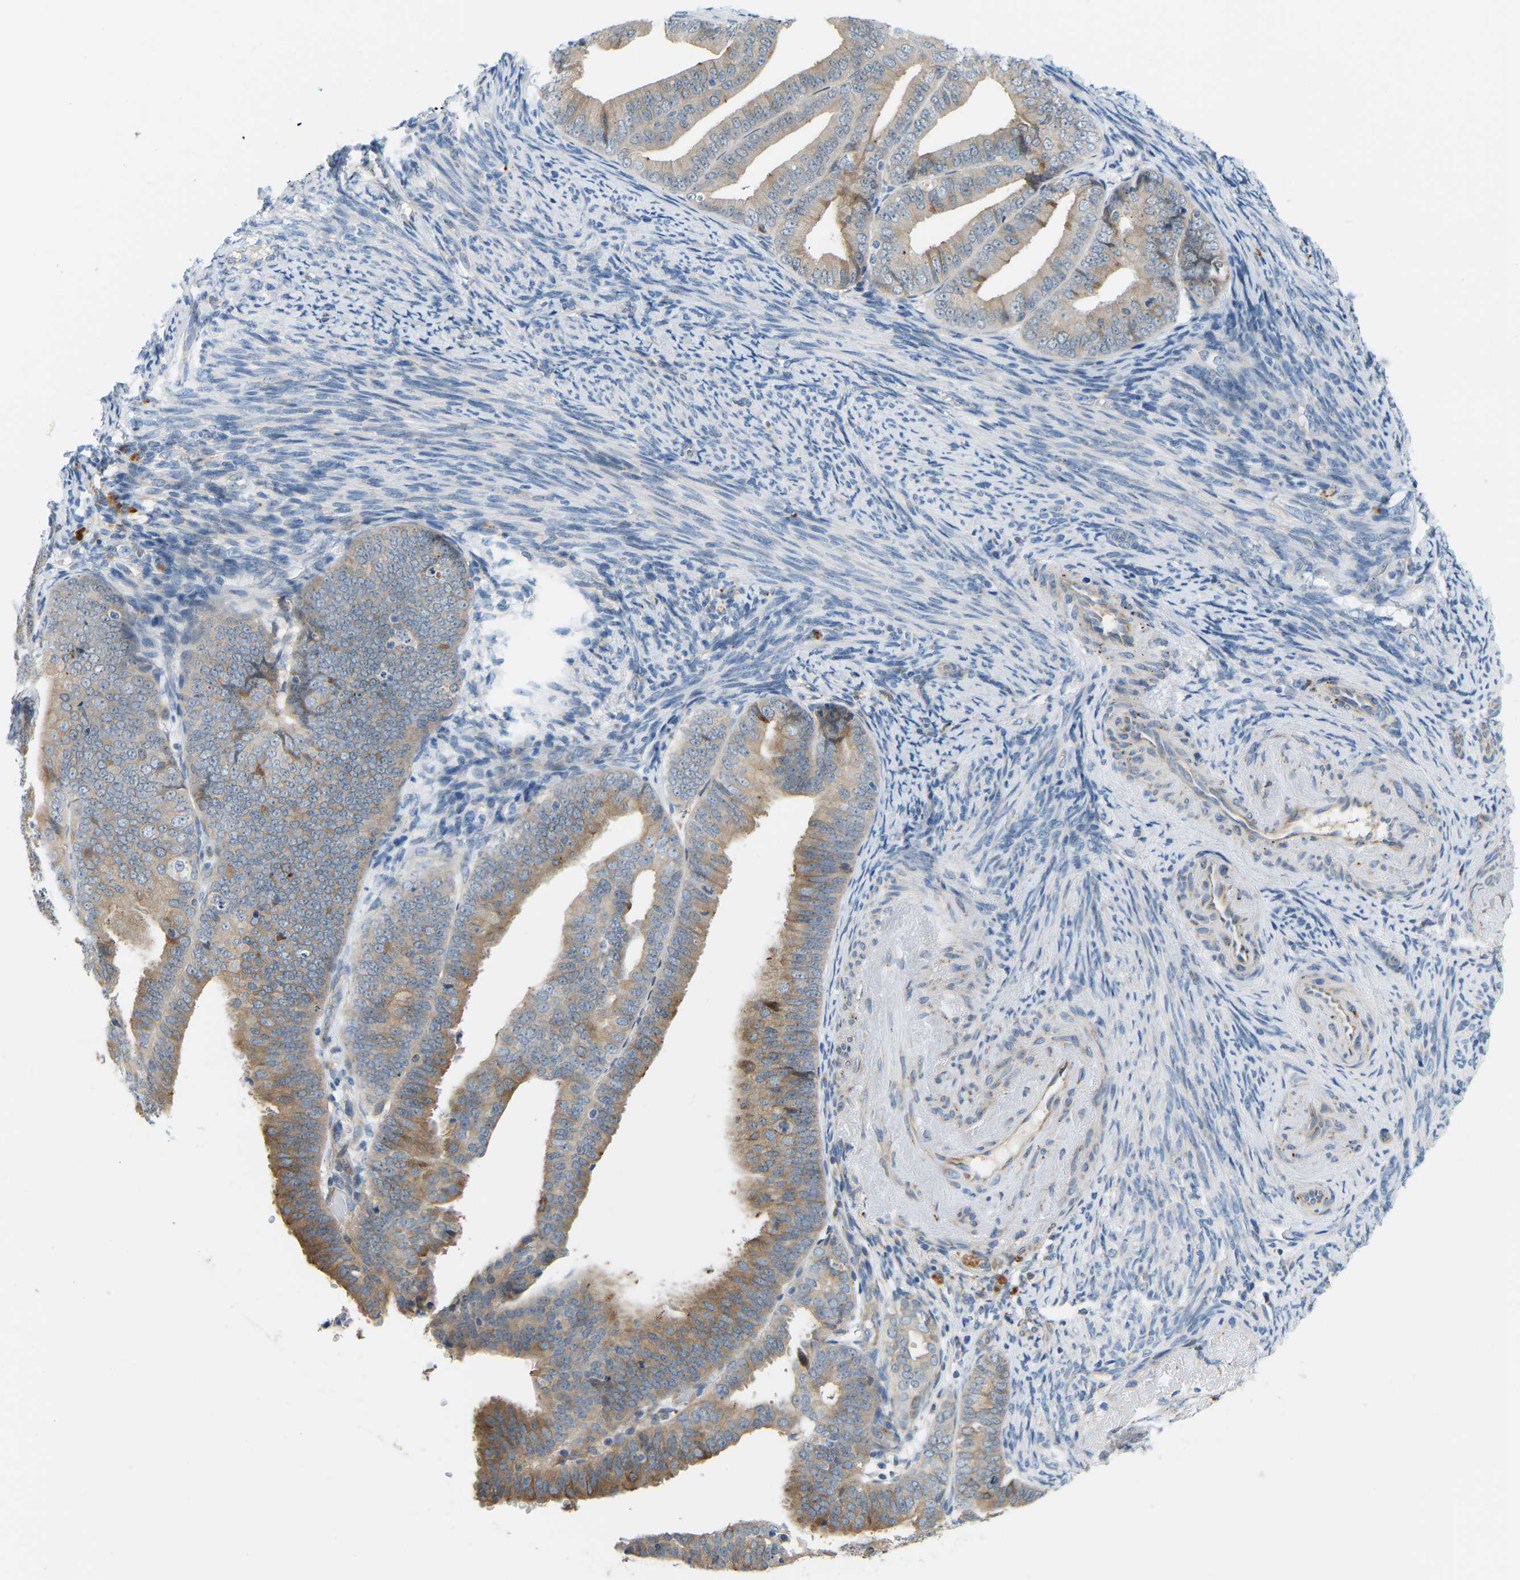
{"staining": {"intensity": "moderate", "quantity": ">75%", "location": "cytoplasmic/membranous"}, "tissue": "endometrial cancer", "cell_type": "Tumor cells", "image_type": "cancer", "snomed": [{"axis": "morphology", "description": "Adenocarcinoma, NOS"}, {"axis": "topography", "description": "Endometrium"}], "caption": "Immunohistochemical staining of endometrial cancer (adenocarcinoma) displays medium levels of moderate cytoplasmic/membranous protein expression in about >75% of tumor cells.", "gene": "NME8", "patient": {"sex": "female", "age": 63}}